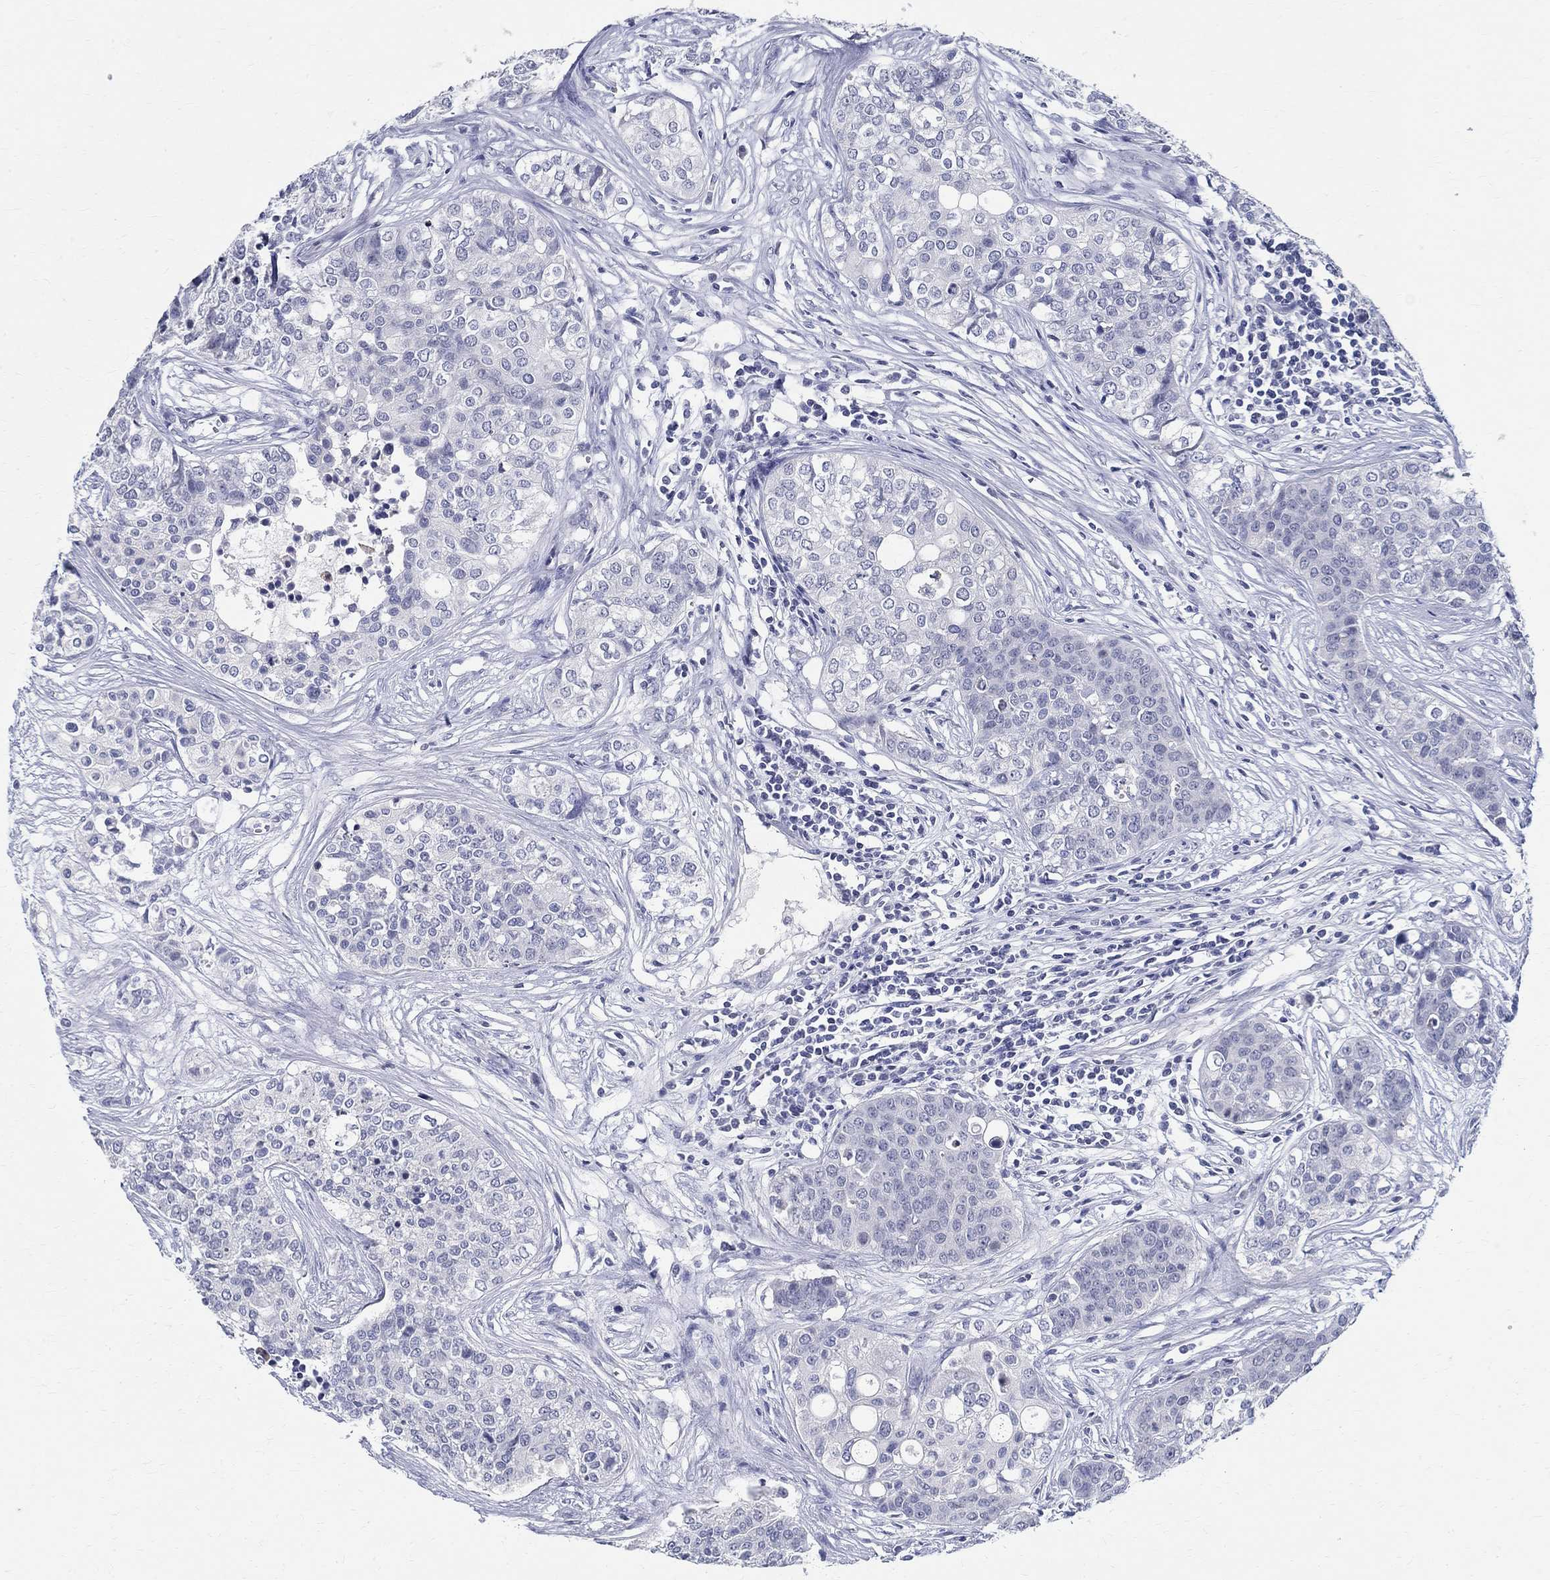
{"staining": {"intensity": "negative", "quantity": "none", "location": "none"}, "tissue": "carcinoid", "cell_type": "Tumor cells", "image_type": "cancer", "snomed": [{"axis": "morphology", "description": "Carcinoid, malignant, NOS"}, {"axis": "topography", "description": "Colon"}], "caption": "IHC micrograph of human malignant carcinoid stained for a protein (brown), which shows no positivity in tumor cells. (Stains: DAB IHC with hematoxylin counter stain, Microscopy: brightfield microscopy at high magnification).", "gene": "CETN1", "patient": {"sex": "male", "age": 81}}